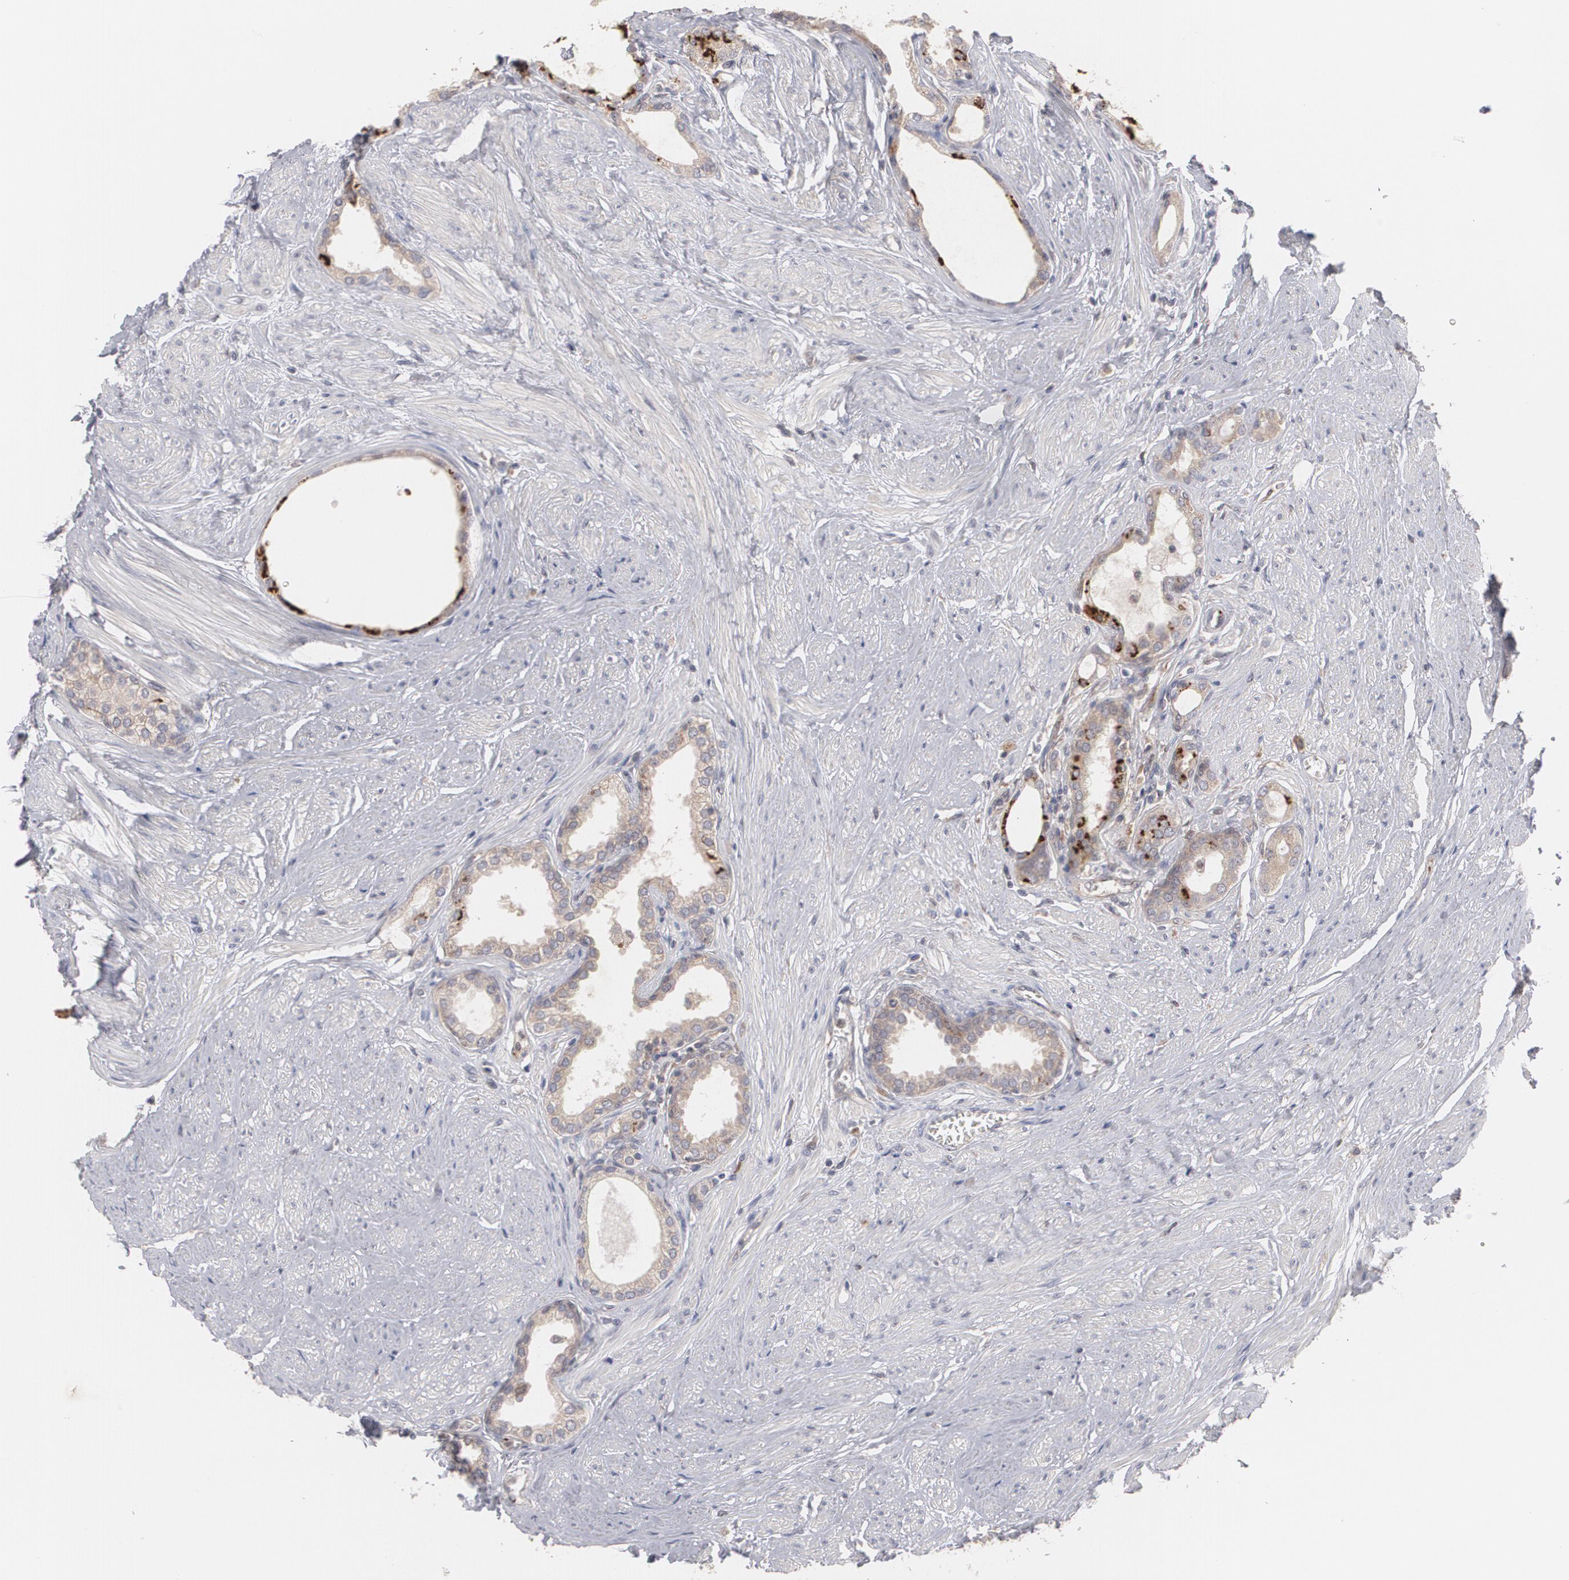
{"staining": {"intensity": "moderate", "quantity": "<25%", "location": "cytoplasmic/membranous"}, "tissue": "prostate", "cell_type": "Glandular cells", "image_type": "normal", "snomed": [{"axis": "morphology", "description": "Normal tissue, NOS"}, {"axis": "topography", "description": "Prostate"}], "caption": "A high-resolution photomicrograph shows IHC staining of unremarkable prostate, which exhibits moderate cytoplasmic/membranous positivity in about <25% of glandular cells.", "gene": "HTT", "patient": {"sex": "male", "age": 64}}